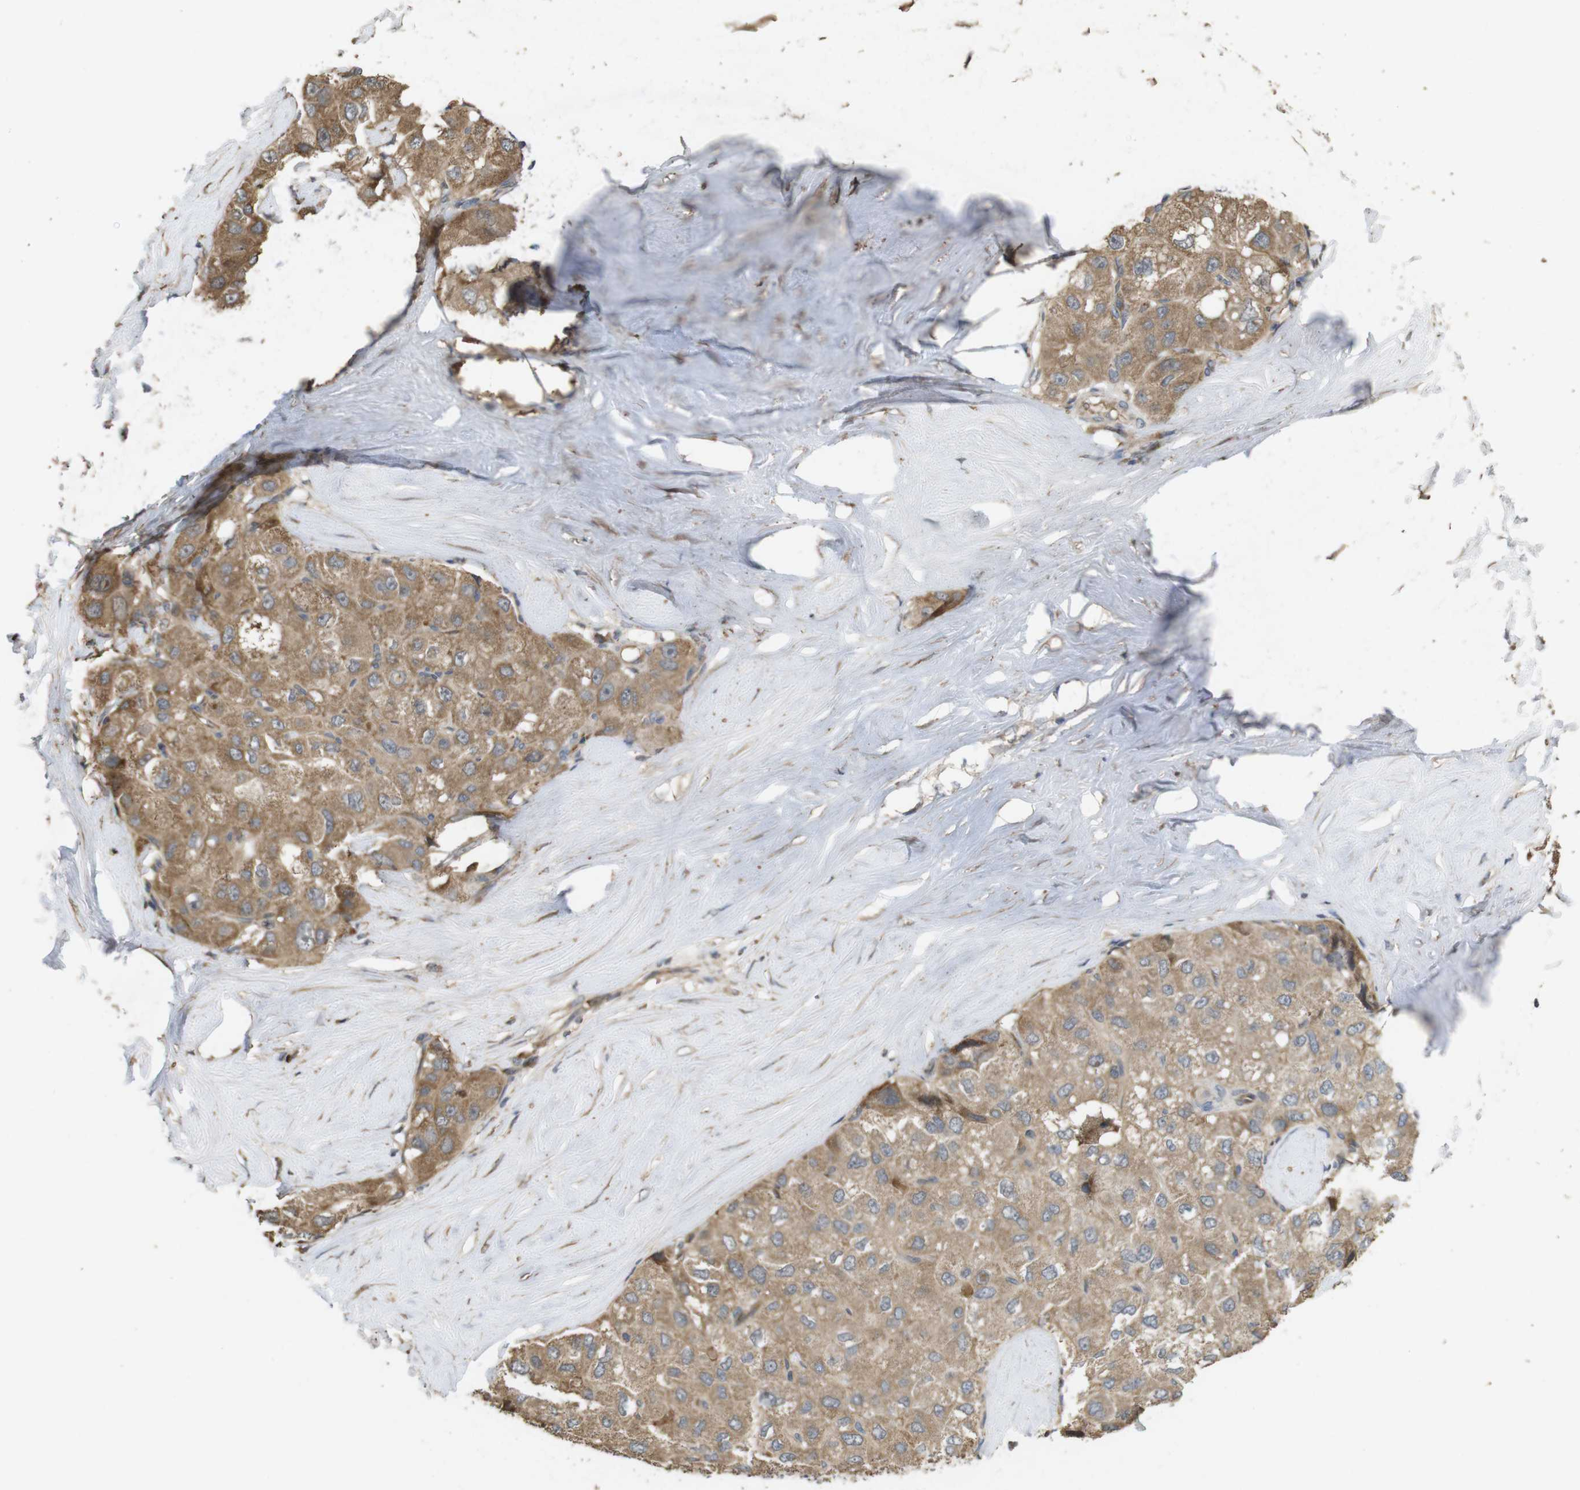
{"staining": {"intensity": "moderate", "quantity": ">75%", "location": "cytoplasmic/membranous"}, "tissue": "liver cancer", "cell_type": "Tumor cells", "image_type": "cancer", "snomed": [{"axis": "morphology", "description": "Carcinoma, Hepatocellular, NOS"}, {"axis": "topography", "description": "Liver"}], "caption": "Tumor cells exhibit medium levels of moderate cytoplasmic/membranous staining in about >75% of cells in hepatocellular carcinoma (liver).", "gene": "PCDHB10", "patient": {"sex": "male", "age": 80}}